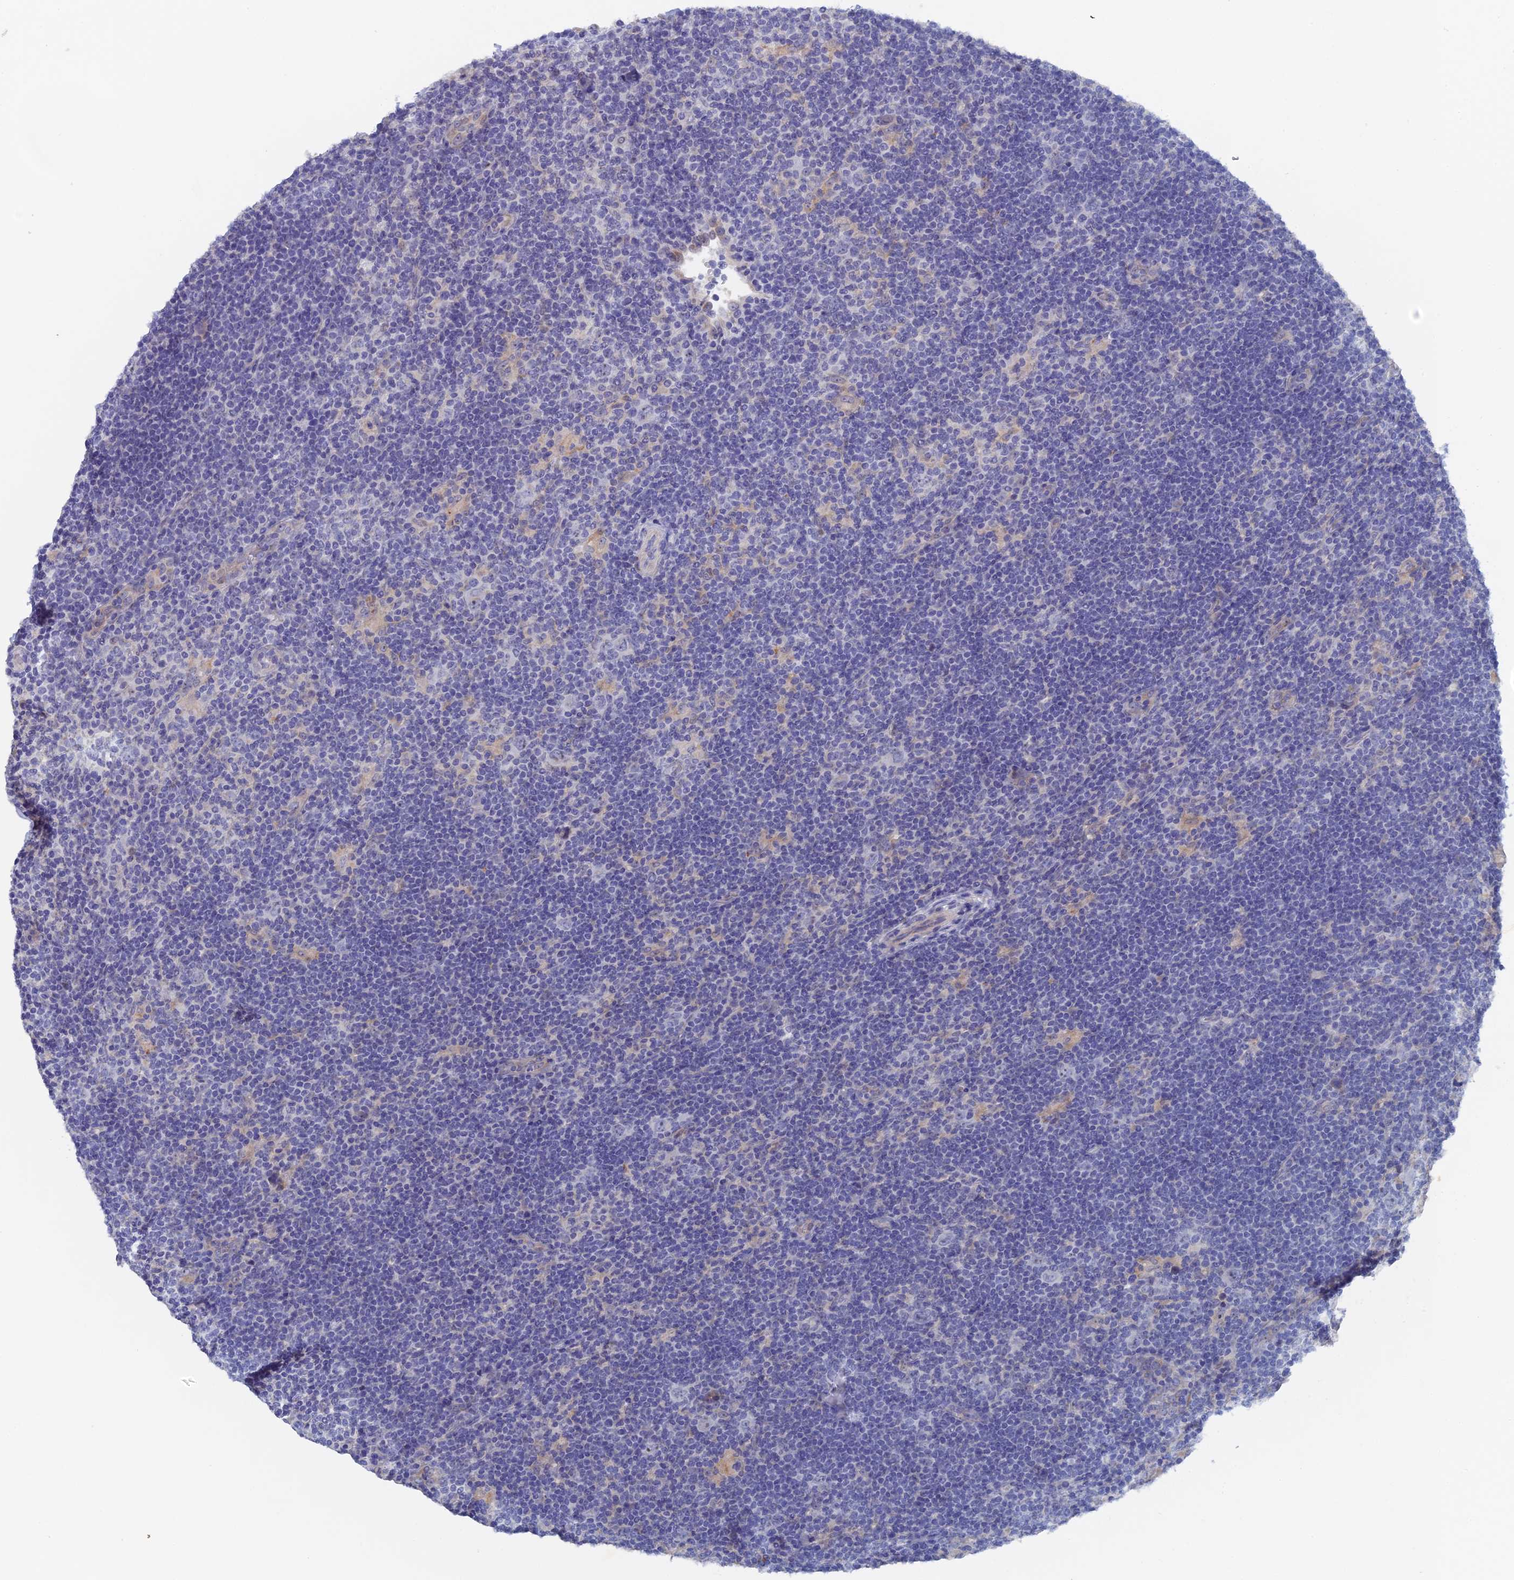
{"staining": {"intensity": "negative", "quantity": "none", "location": "none"}, "tissue": "lymphoma", "cell_type": "Tumor cells", "image_type": "cancer", "snomed": [{"axis": "morphology", "description": "Hodgkin's disease, NOS"}, {"axis": "topography", "description": "Lymph node"}], "caption": "Immunohistochemistry histopathology image of neoplastic tissue: human lymphoma stained with DAB displays no significant protein positivity in tumor cells.", "gene": "SRFBP1", "patient": {"sex": "female", "age": 57}}